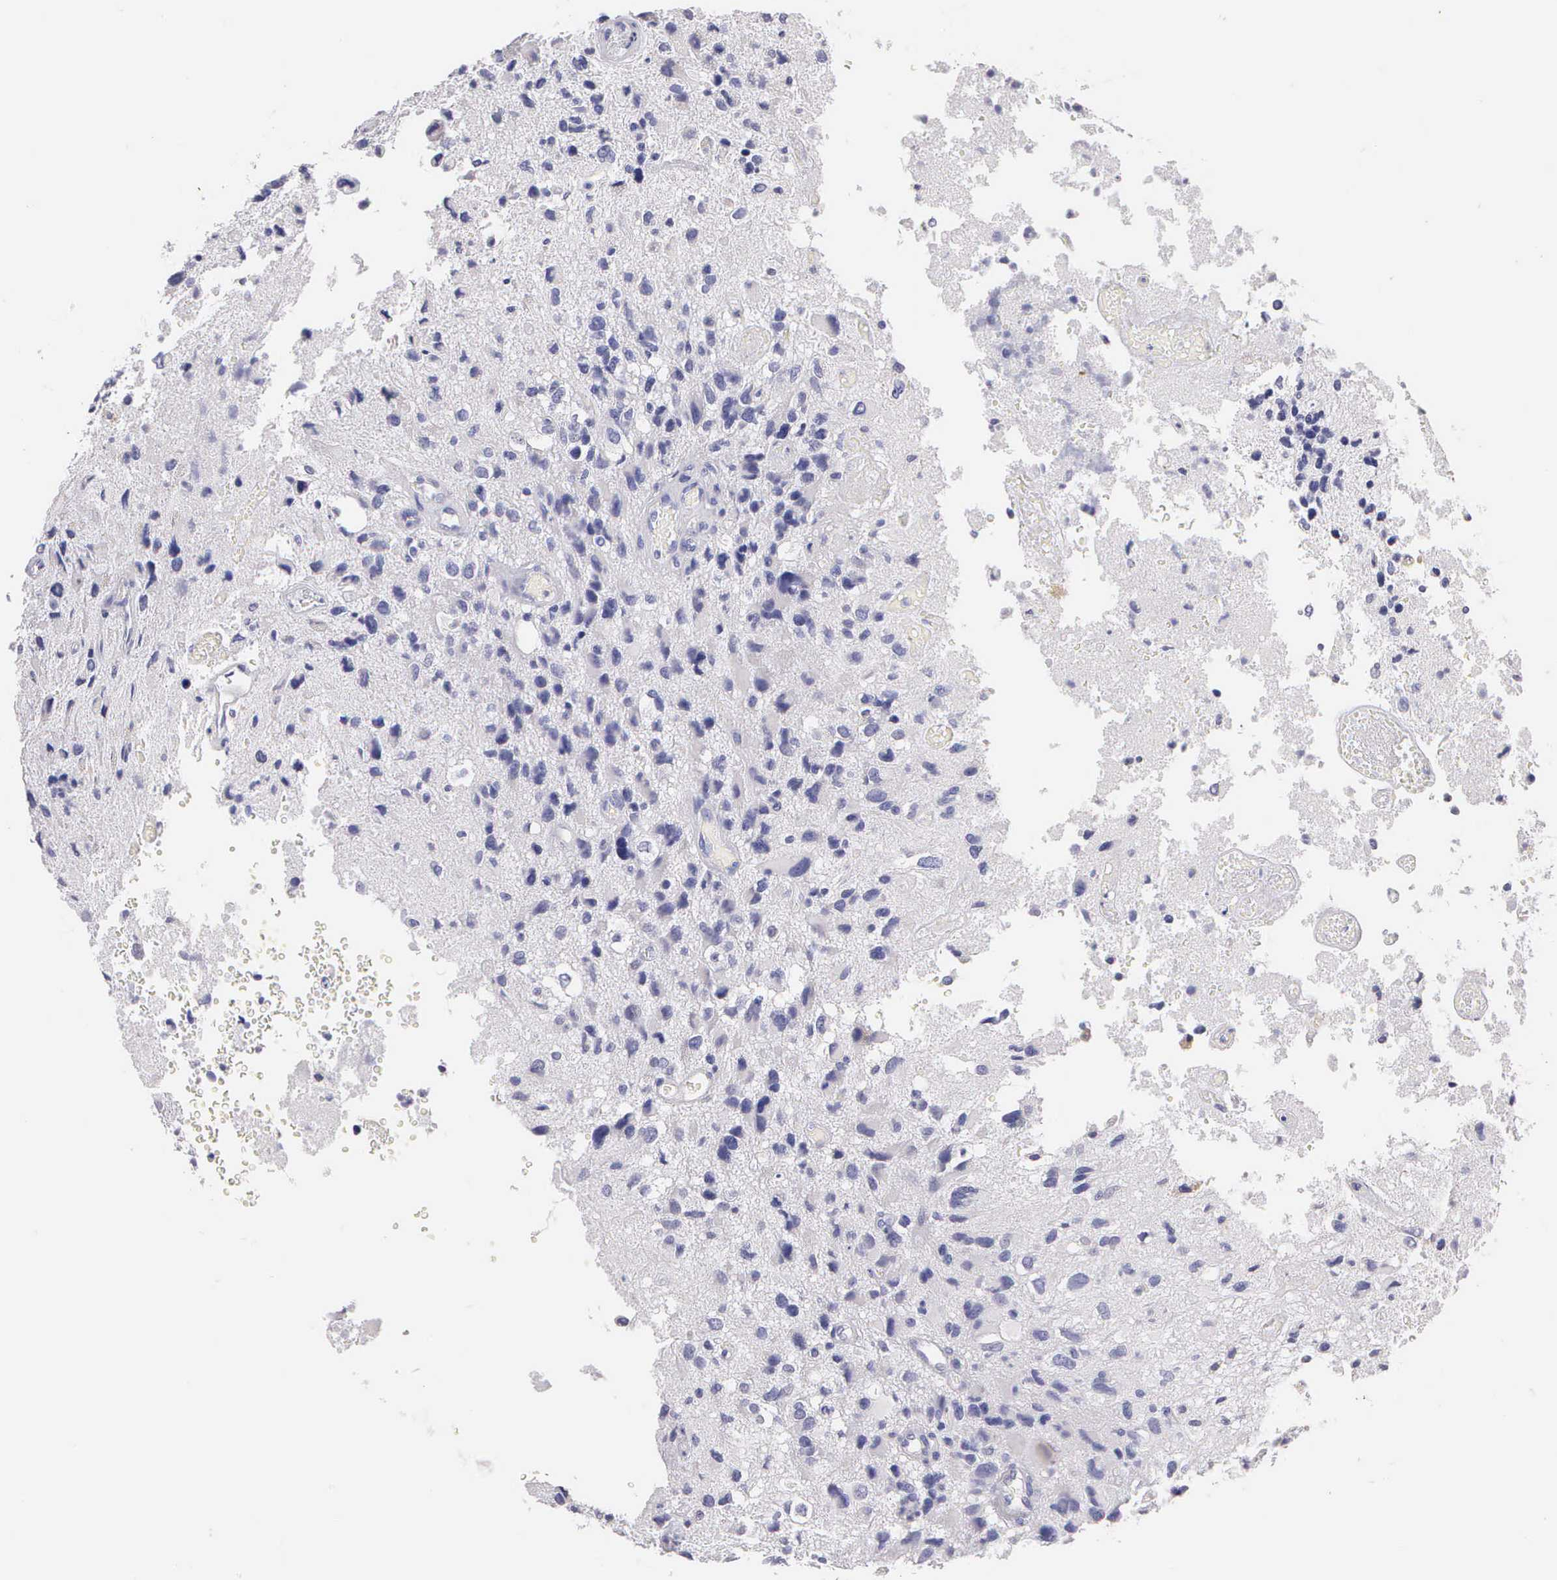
{"staining": {"intensity": "negative", "quantity": "none", "location": "none"}, "tissue": "glioma", "cell_type": "Tumor cells", "image_type": "cancer", "snomed": [{"axis": "morphology", "description": "Glioma, malignant, High grade"}, {"axis": "topography", "description": "Brain"}], "caption": "Photomicrograph shows no significant protein positivity in tumor cells of malignant high-grade glioma.", "gene": "KRT17", "patient": {"sex": "male", "age": 69}}